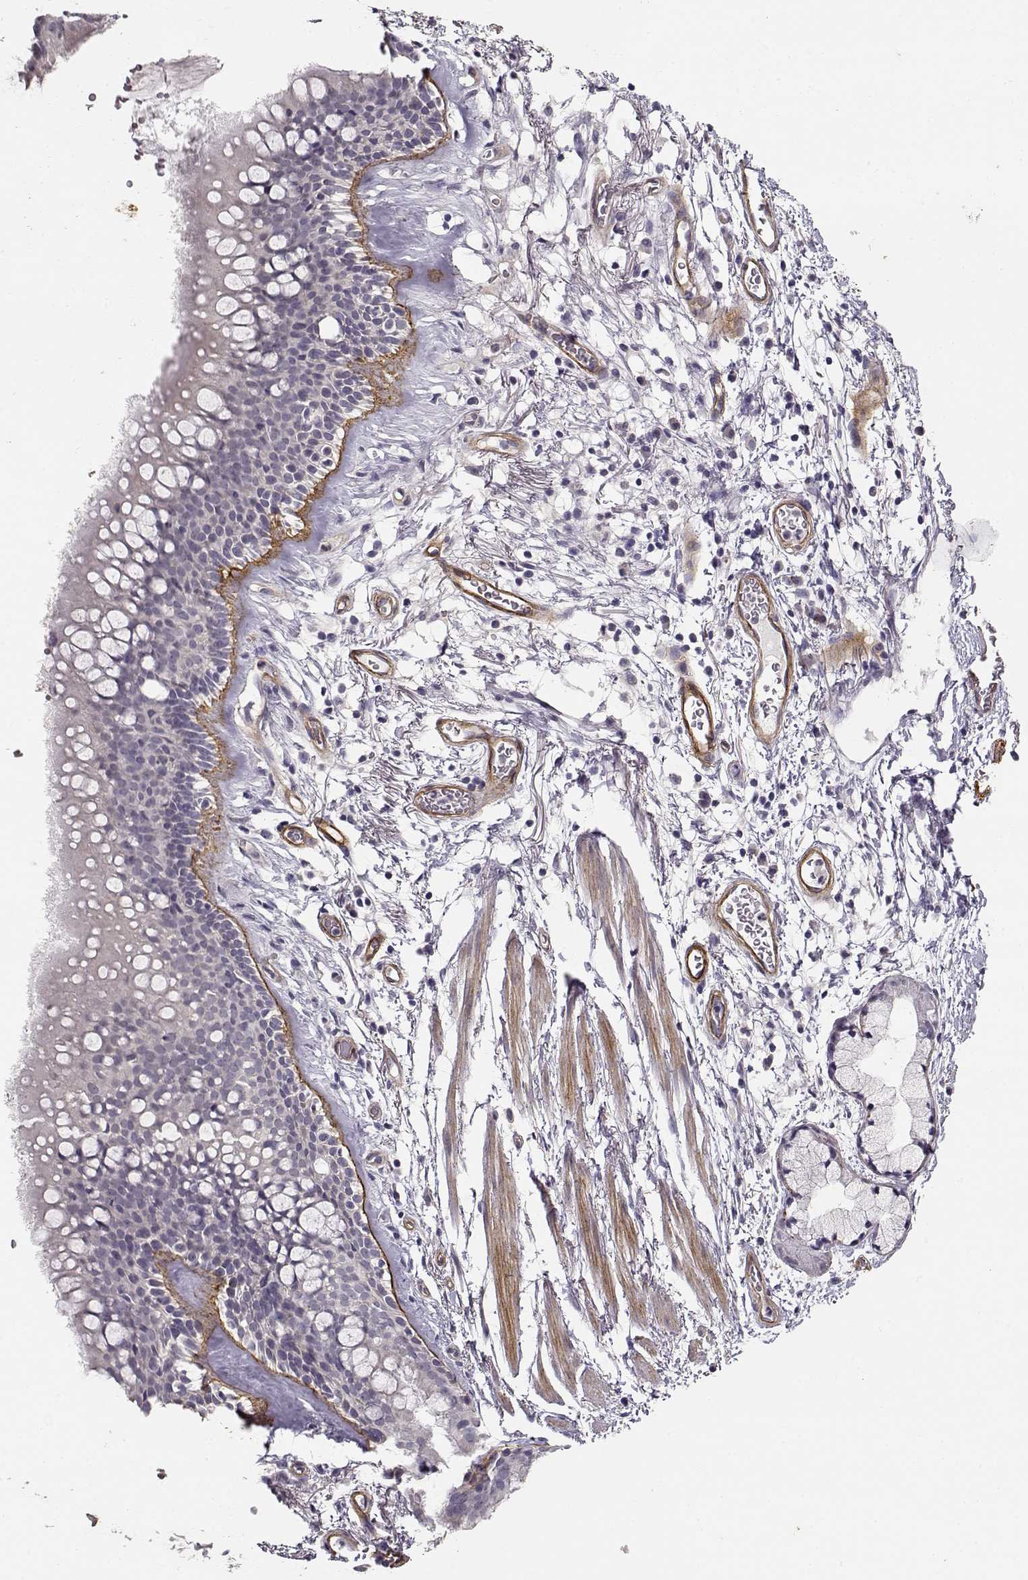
{"staining": {"intensity": "negative", "quantity": "none", "location": "none"}, "tissue": "soft tissue", "cell_type": "Chondrocytes", "image_type": "normal", "snomed": [{"axis": "morphology", "description": "Normal tissue, NOS"}, {"axis": "topography", "description": "Bronchus"}, {"axis": "topography", "description": "Lung"}], "caption": "An IHC micrograph of benign soft tissue is shown. There is no staining in chondrocytes of soft tissue. The staining was performed using DAB (3,3'-diaminobenzidine) to visualize the protein expression in brown, while the nuclei were stained in blue with hematoxylin (Magnification: 20x).", "gene": "LAMA5", "patient": {"sex": "female", "age": 57}}